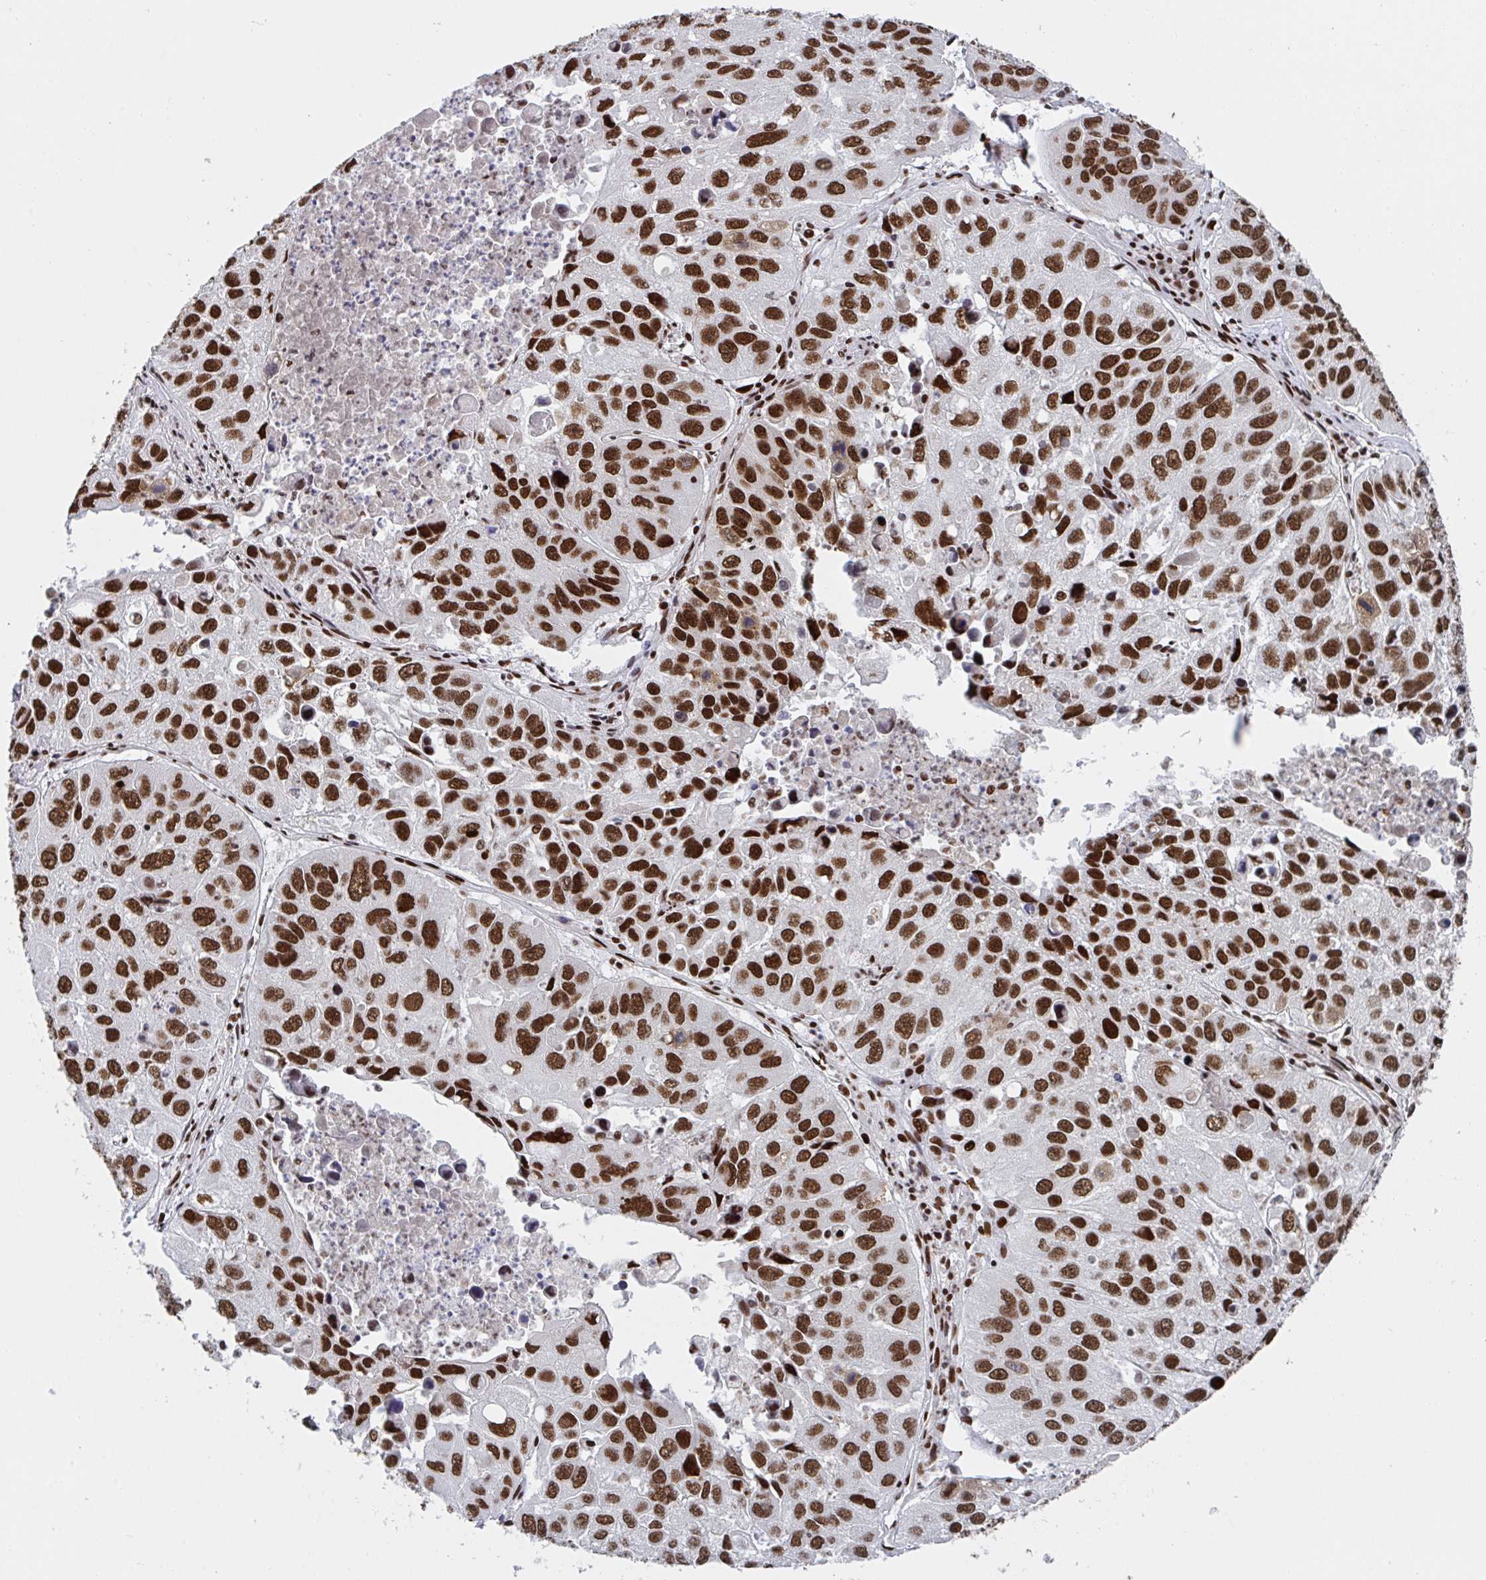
{"staining": {"intensity": "strong", "quantity": ">75%", "location": "nuclear"}, "tissue": "lung cancer", "cell_type": "Tumor cells", "image_type": "cancer", "snomed": [{"axis": "morphology", "description": "Squamous cell carcinoma, NOS"}, {"axis": "topography", "description": "Lung"}], "caption": "The immunohistochemical stain highlights strong nuclear expression in tumor cells of lung squamous cell carcinoma tissue.", "gene": "ZNF607", "patient": {"sex": "female", "age": 61}}